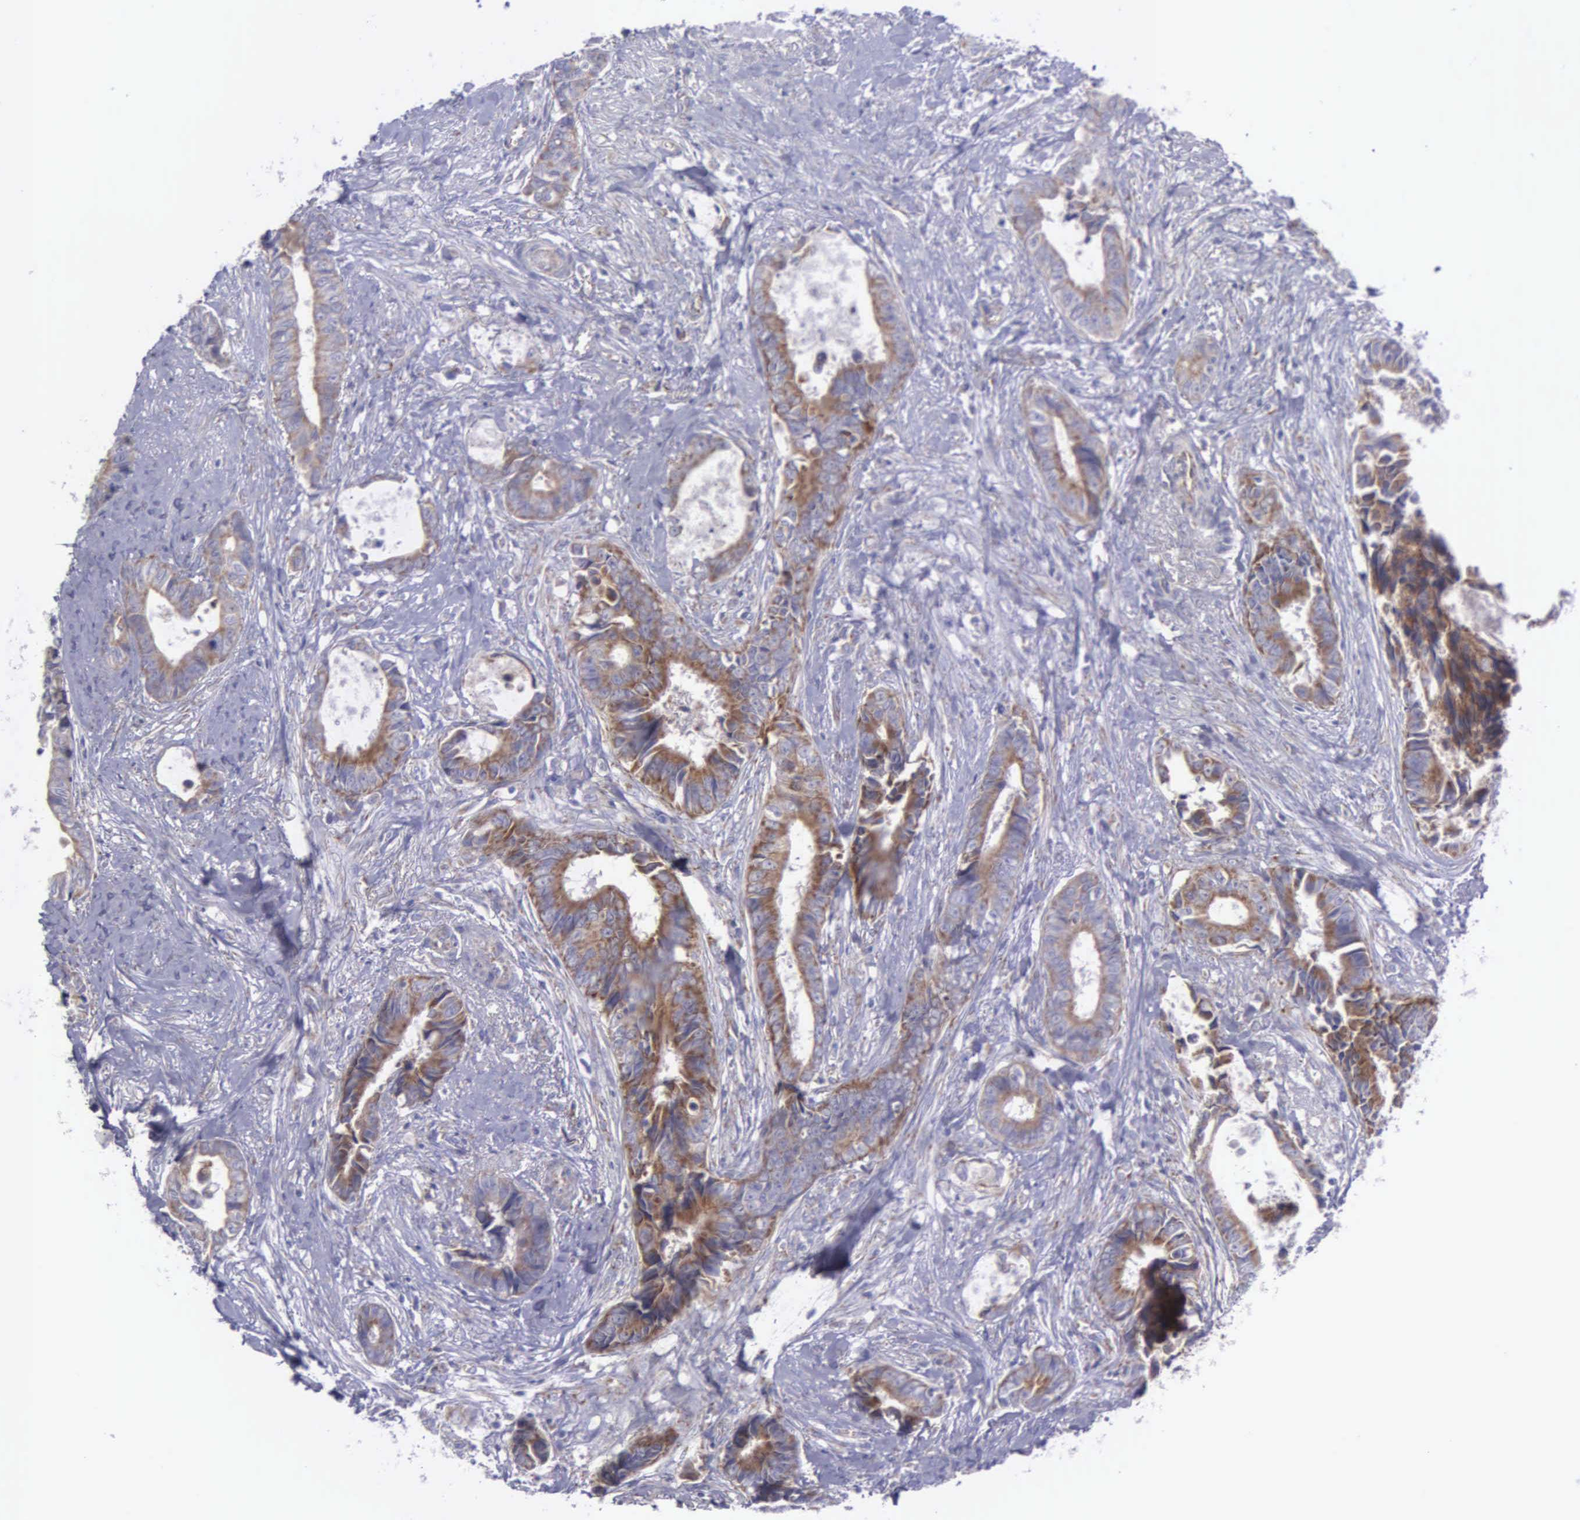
{"staining": {"intensity": "moderate", "quantity": ">75%", "location": "cytoplasmic/membranous"}, "tissue": "colorectal cancer", "cell_type": "Tumor cells", "image_type": "cancer", "snomed": [{"axis": "morphology", "description": "Adenocarcinoma, NOS"}, {"axis": "topography", "description": "Rectum"}], "caption": "The histopathology image demonstrates a brown stain indicating the presence of a protein in the cytoplasmic/membranous of tumor cells in colorectal cancer (adenocarcinoma). (DAB (3,3'-diaminobenzidine) IHC with brightfield microscopy, high magnification).", "gene": "SYNJ2BP", "patient": {"sex": "female", "age": 98}}